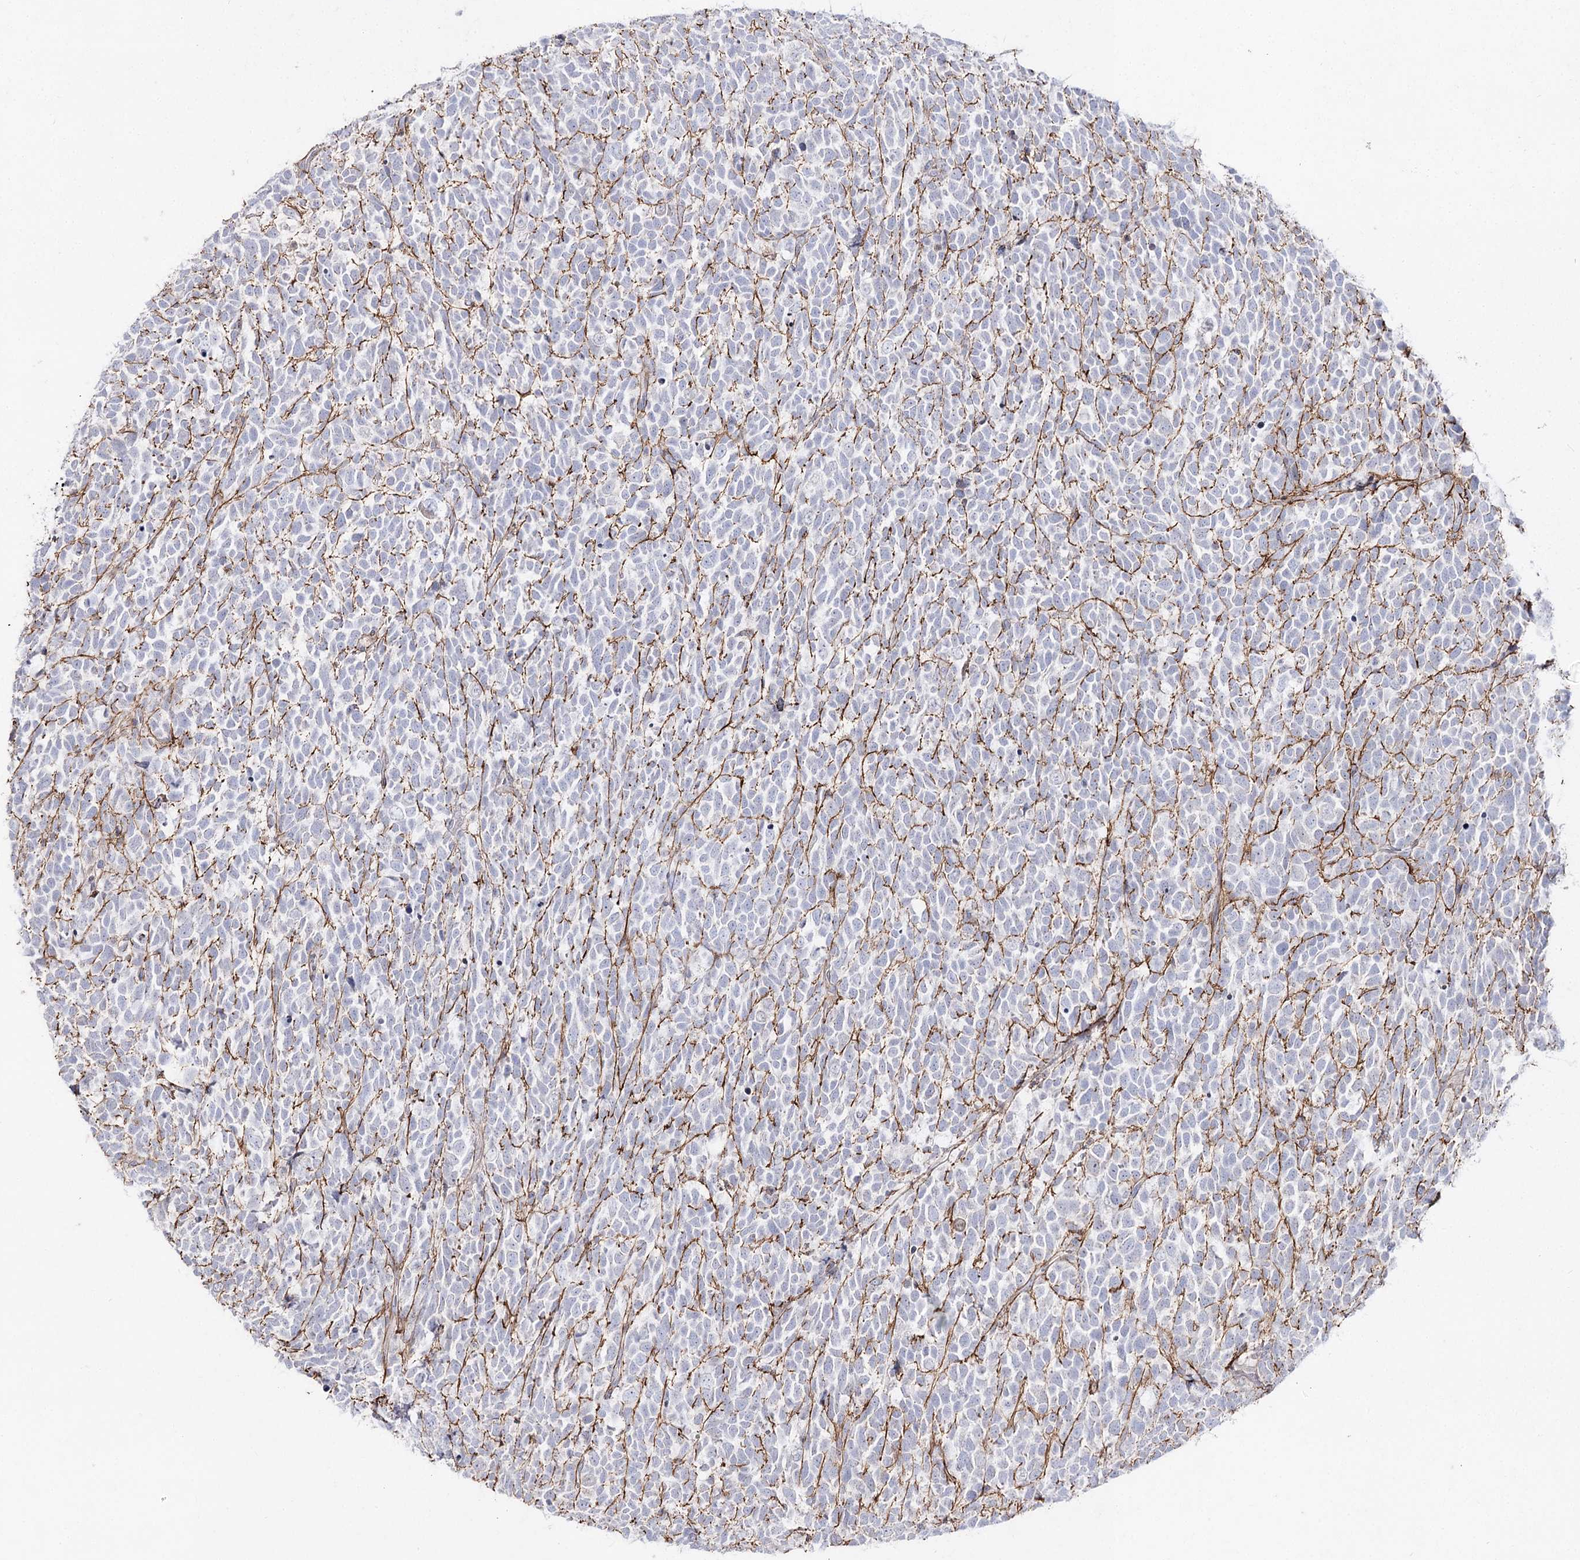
{"staining": {"intensity": "negative", "quantity": "none", "location": "none"}, "tissue": "urothelial cancer", "cell_type": "Tumor cells", "image_type": "cancer", "snomed": [{"axis": "morphology", "description": "Urothelial carcinoma, High grade"}, {"axis": "topography", "description": "Urinary bladder"}], "caption": "High magnification brightfield microscopy of urothelial cancer stained with DAB (brown) and counterstained with hematoxylin (blue): tumor cells show no significant positivity.", "gene": "C11orf80", "patient": {"sex": "female", "age": 82}}